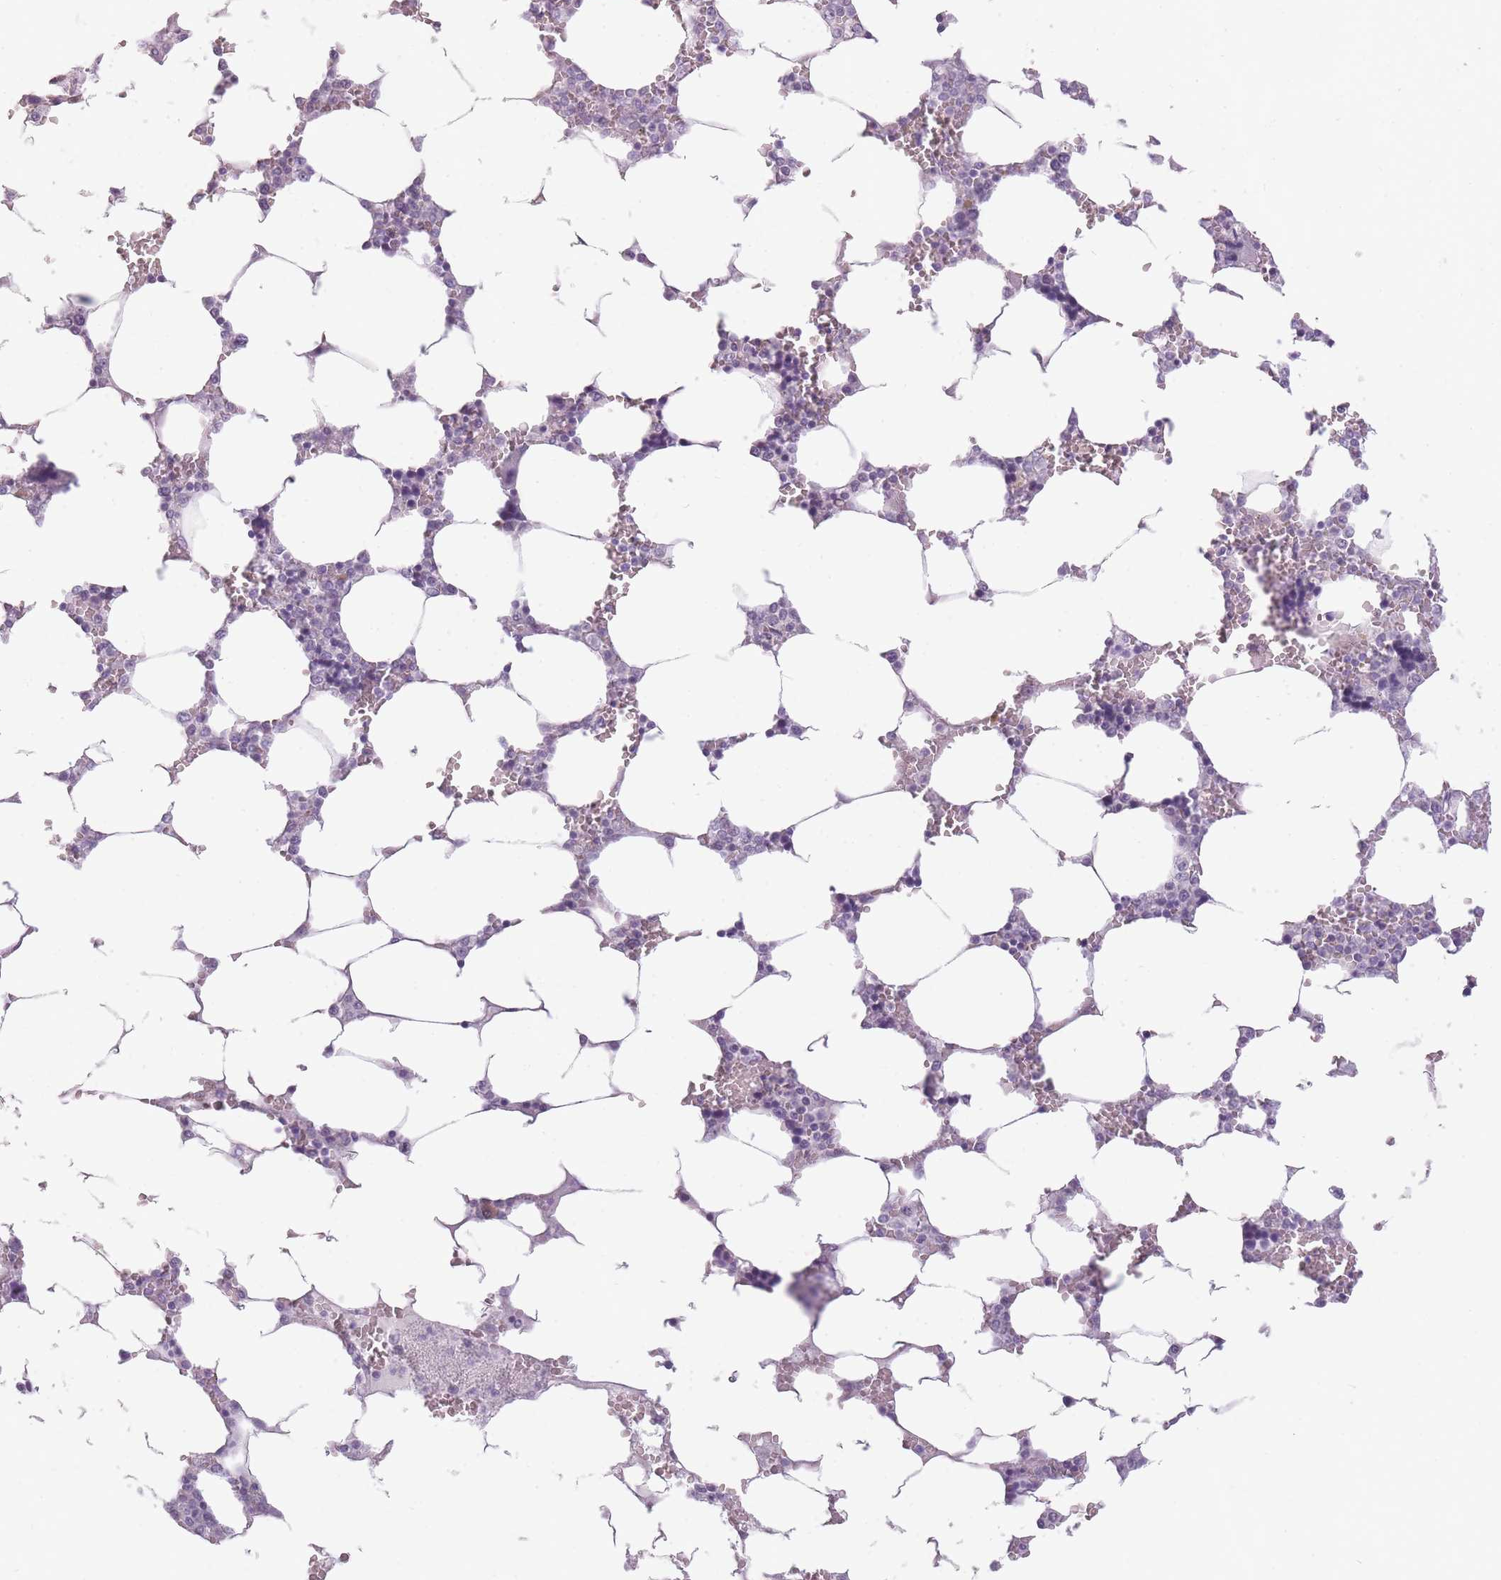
{"staining": {"intensity": "negative", "quantity": "none", "location": "none"}, "tissue": "bone marrow", "cell_type": "Hematopoietic cells", "image_type": "normal", "snomed": [{"axis": "morphology", "description": "Normal tissue, NOS"}, {"axis": "topography", "description": "Bone marrow"}], "caption": "DAB immunohistochemical staining of normal human bone marrow demonstrates no significant positivity in hematopoietic cells. (DAB immunohistochemistry (IHC), high magnification).", "gene": "TMEM236", "patient": {"sex": "male", "age": 64}}